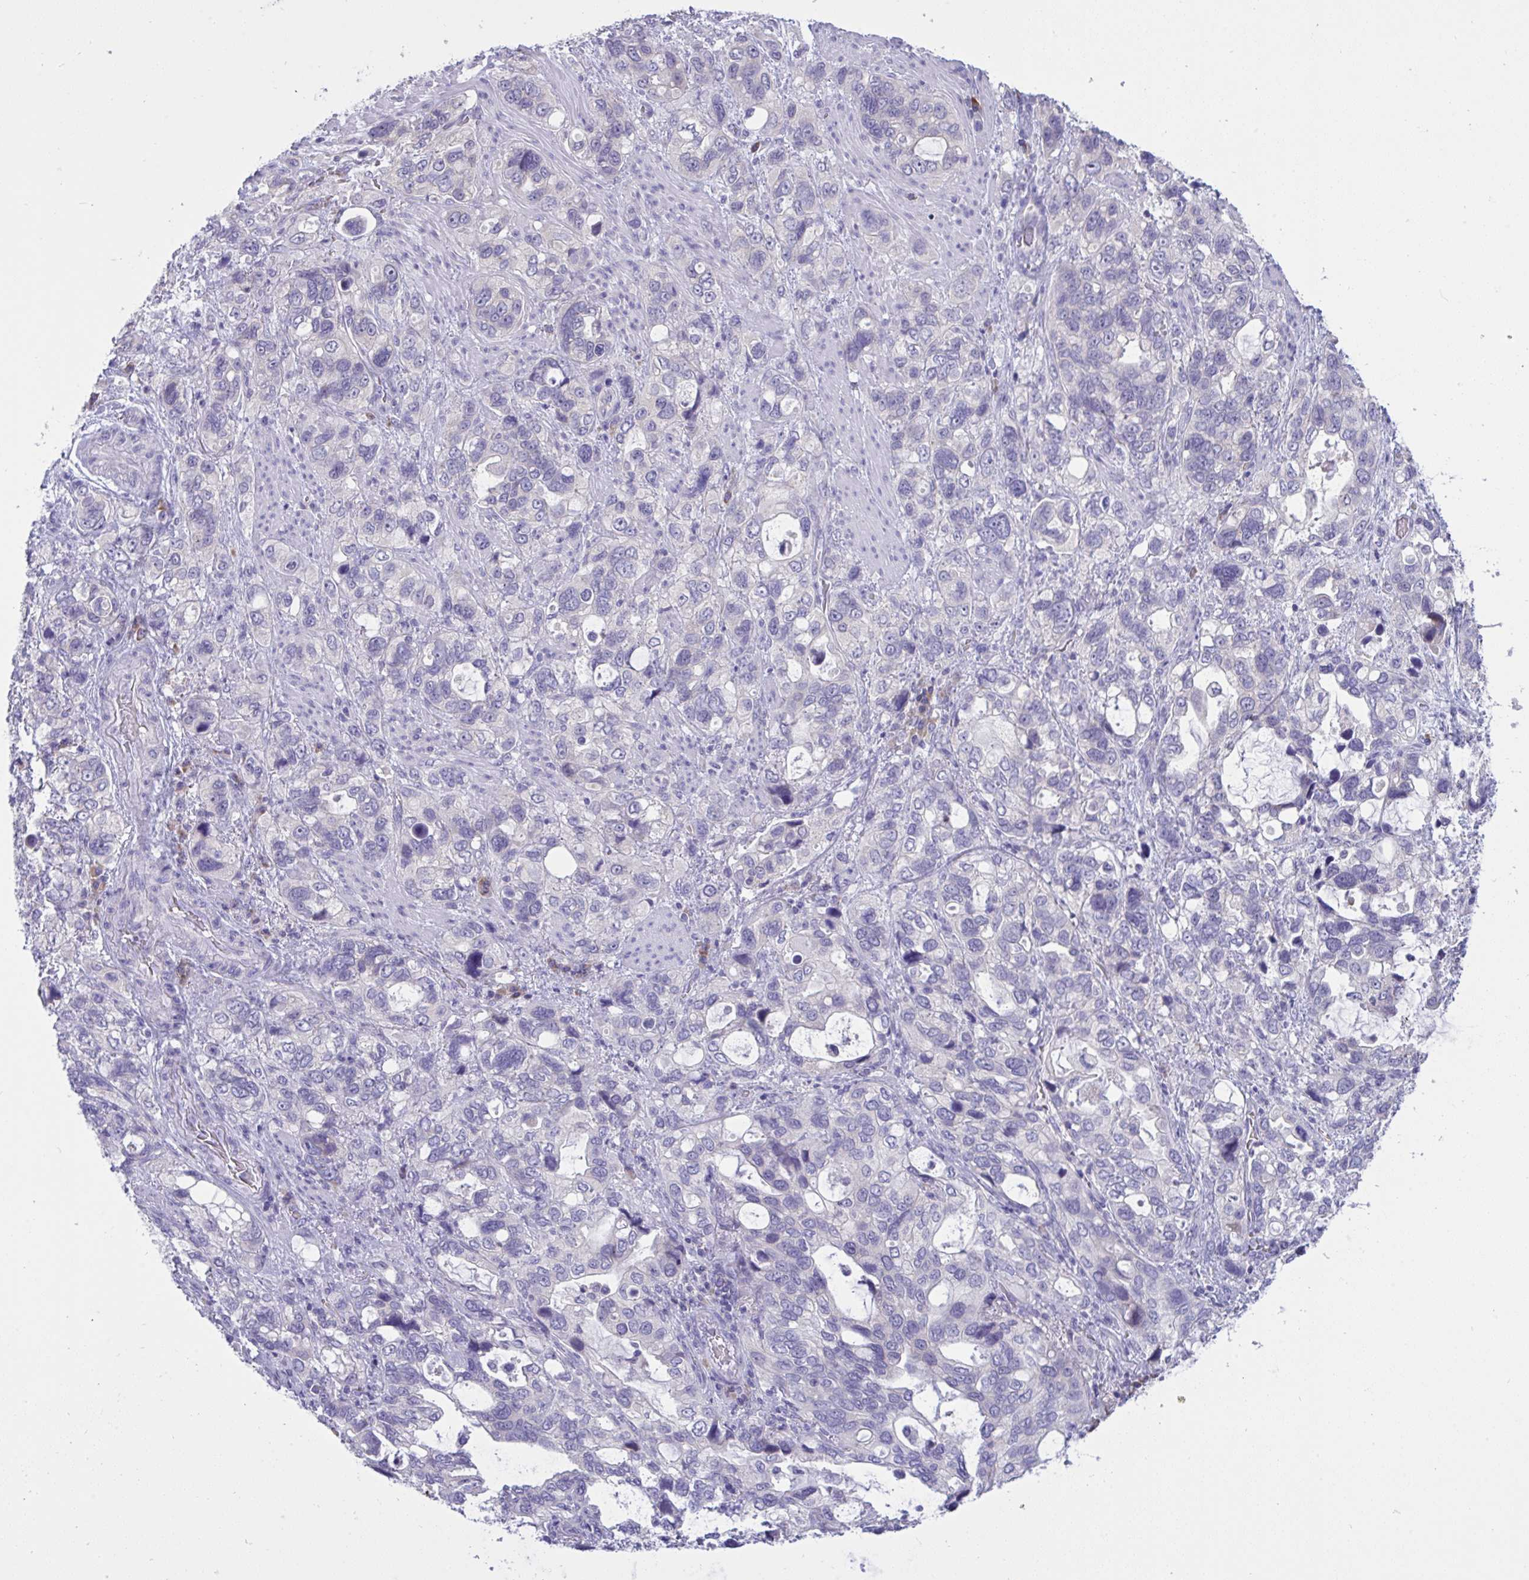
{"staining": {"intensity": "negative", "quantity": "none", "location": "none"}, "tissue": "stomach cancer", "cell_type": "Tumor cells", "image_type": "cancer", "snomed": [{"axis": "morphology", "description": "Adenocarcinoma, NOS"}, {"axis": "topography", "description": "Stomach, upper"}], "caption": "Adenocarcinoma (stomach) stained for a protein using immunohistochemistry exhibits no positivity tumor cells.", "gene": "TMEM41A", "patient": {"sex": "female", "age": 81}}